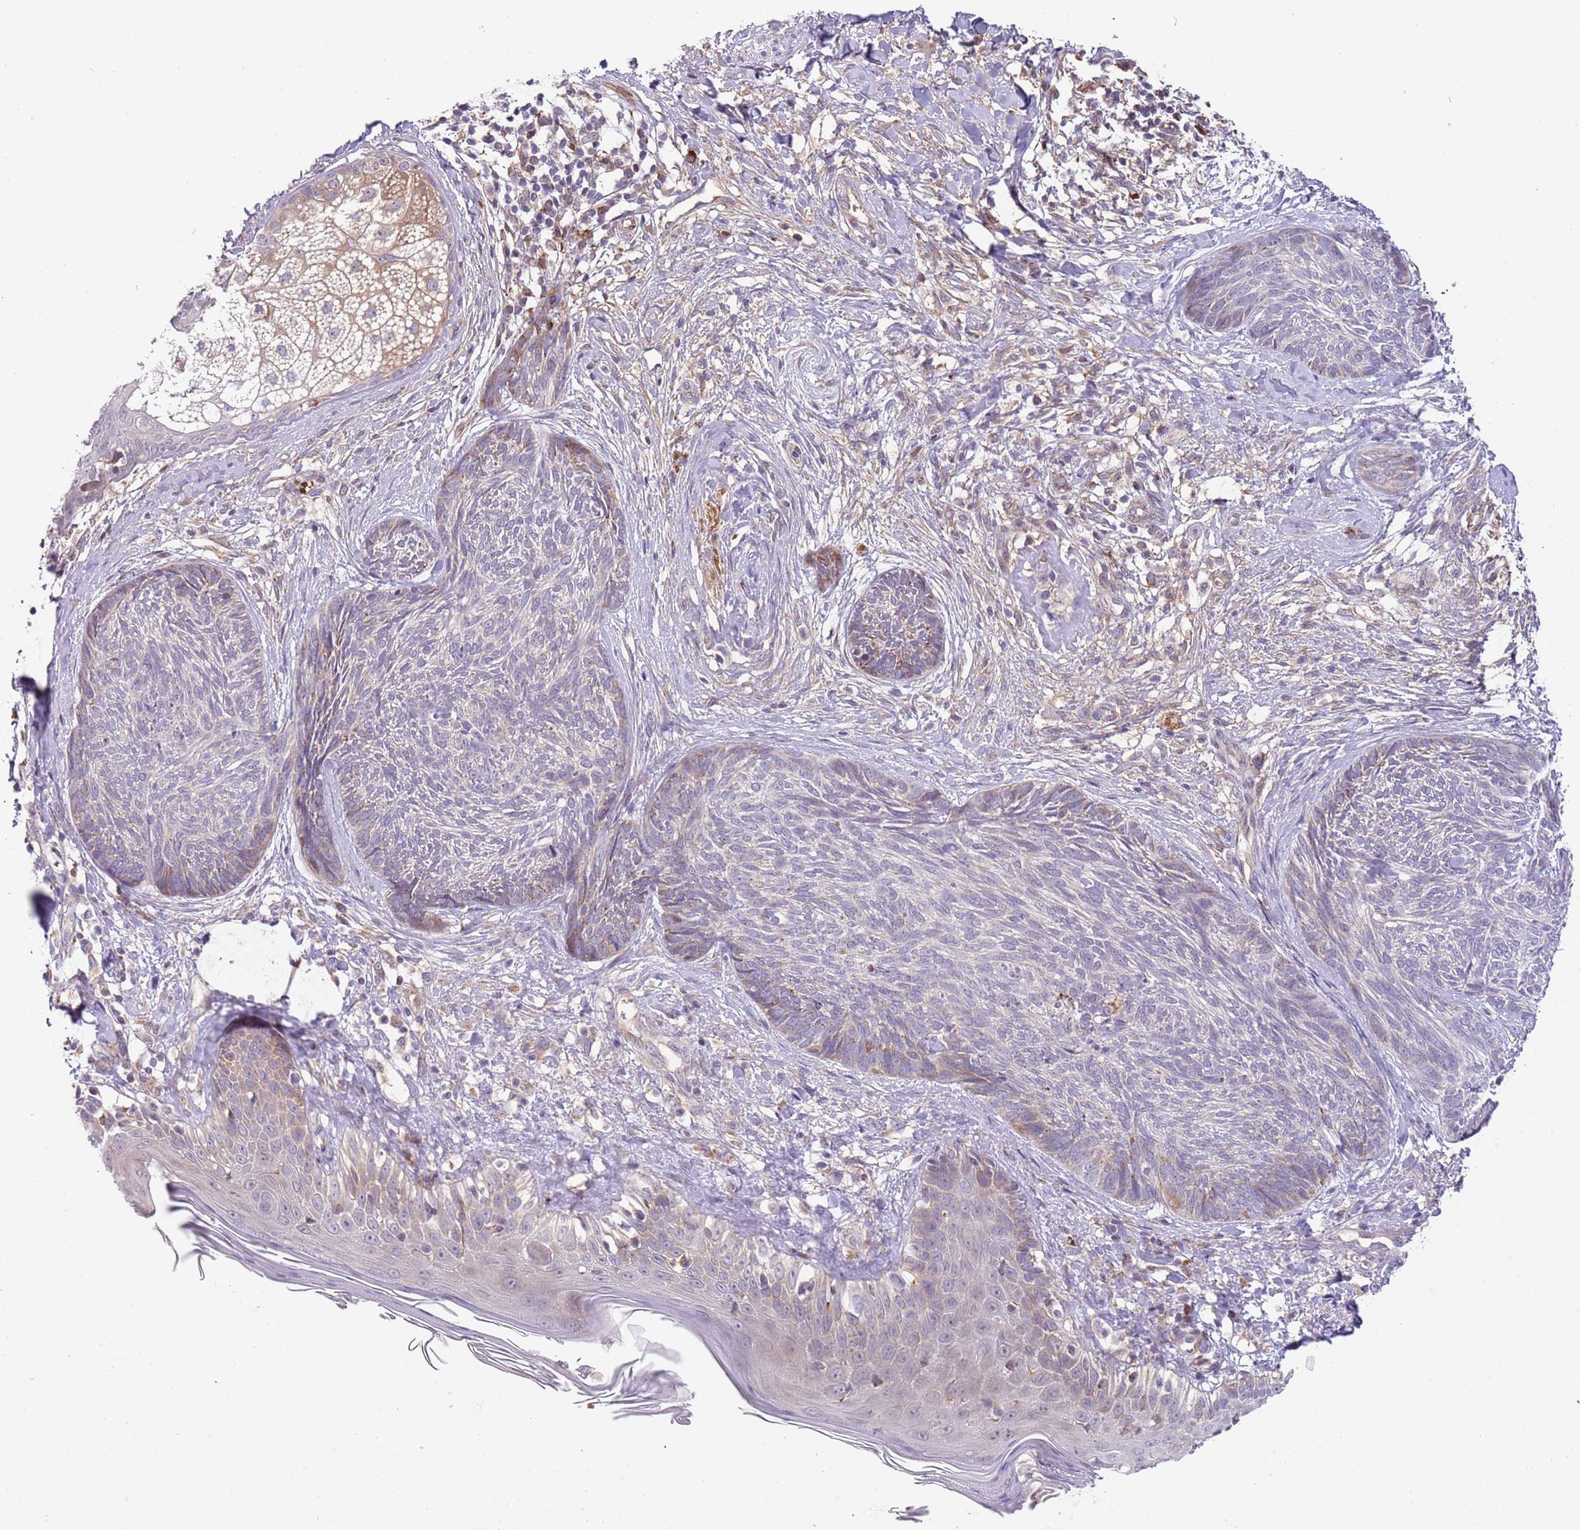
{"staining": {"intensity": "weak", "quantity": "<25%", "location": "cytoplasmic/membranous"}, "tissue": "skin cancer", "cell_type": "Tumor cells", "image_type": "cancer", "snomed": [{"axis": "morphology", "description": "Basal cell carcinoma"}, {"axis": "topography", "description": "Skin"}], "caption": "This is an immunohistochemistry histopathology image of human skin cancer (basal cell carcinoma). There is no expression in tumor cells.", "gene": "VWCE", "patient": {"sex": "male", "age": 73}}